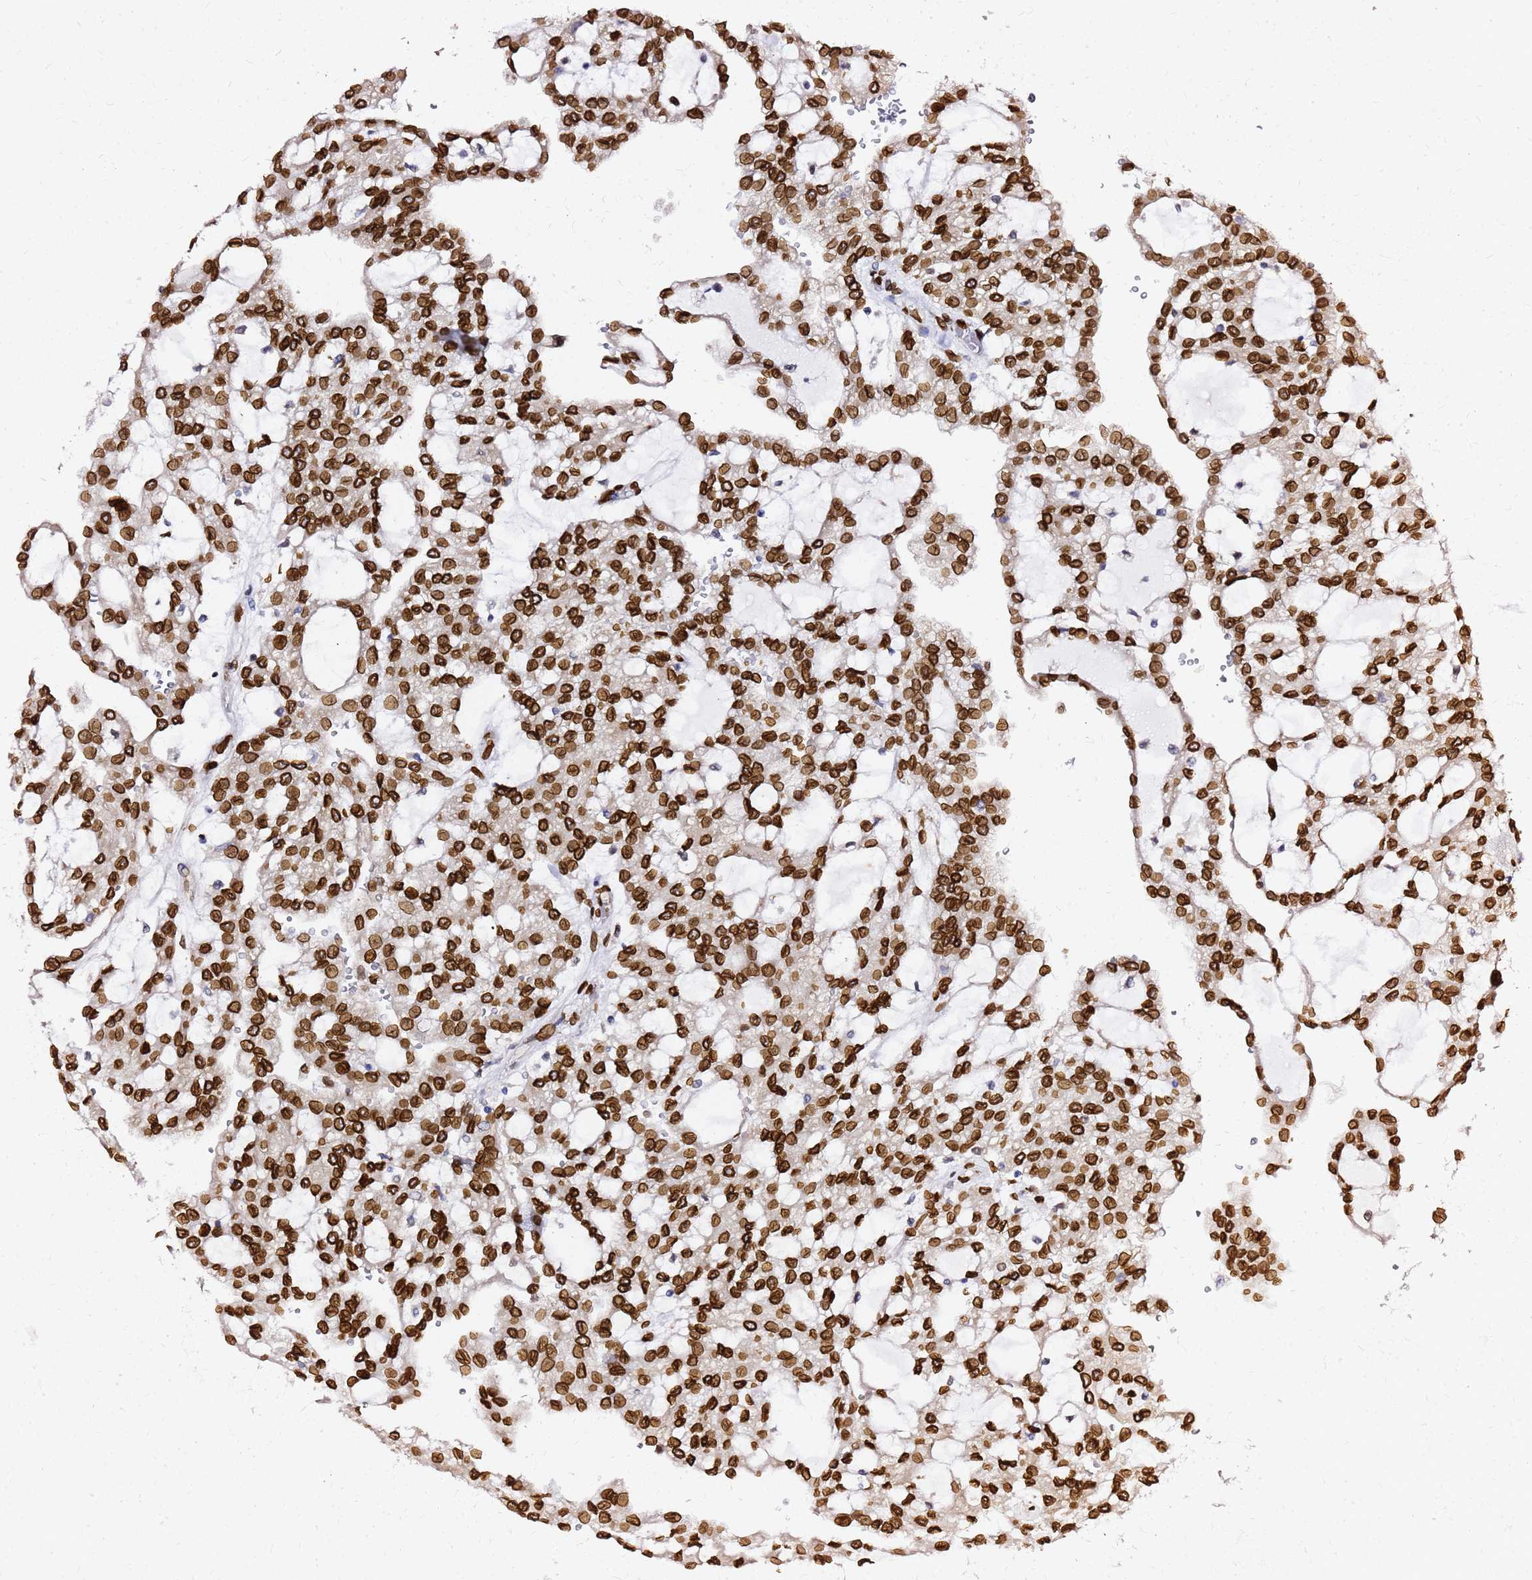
{"staining": {"intensity": "strong", "quantity": ">75%", "location": "cytoplasmic/membranous,nuclear"}, "tissue": "renal cancer", "cell_type": "Tumor cells", "image_type": "cancer", "snomed": [{"axis": "morphology", "description": "Adenocarcinoma, NOS"}, {"axis": "topography", "description": "Kidney"}], "caption": "The image demonstrates staining of adenocarcinoma (renal), revealing strong cytoplasmic/membranous and nuclear protein staining (brown color) within tumor cells.", "gene": "C6orf141", "patient": {"sex": "male", "age": 63}}